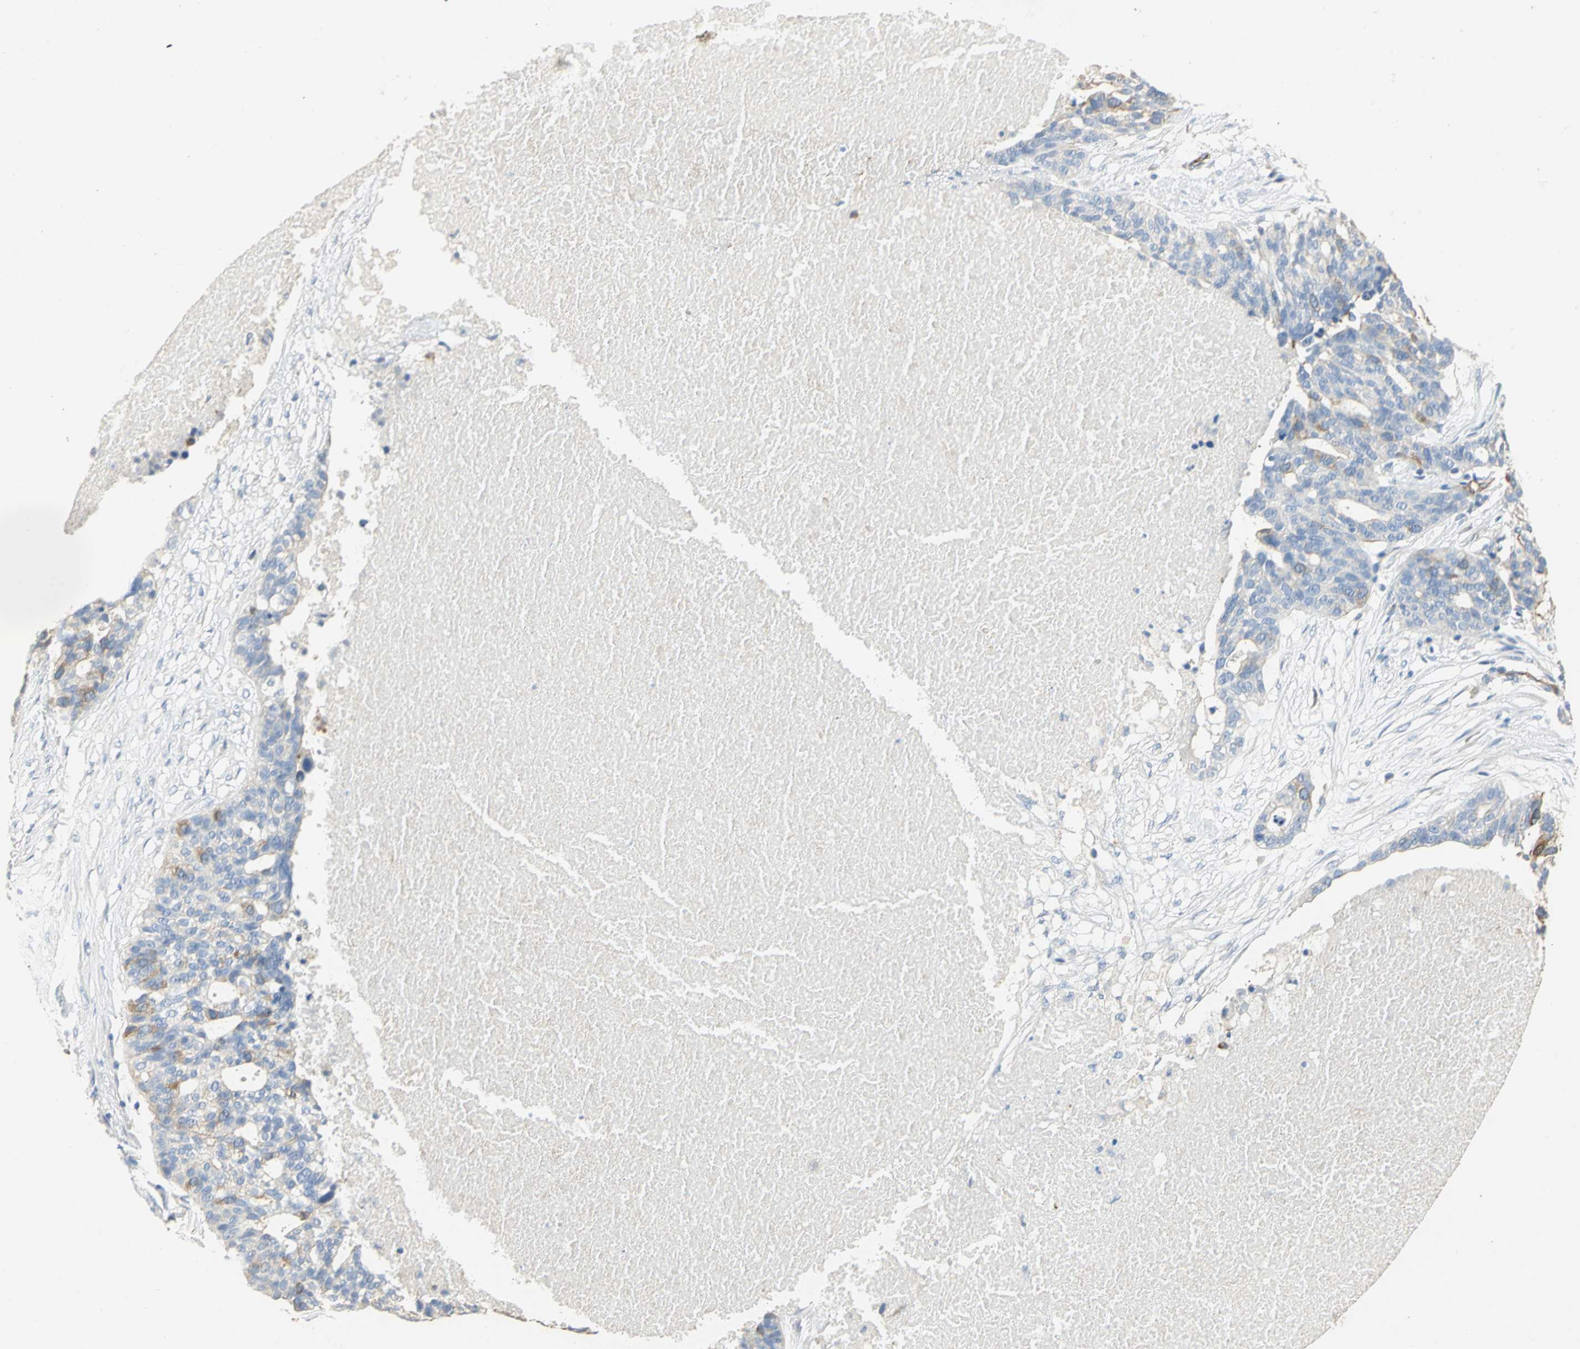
{"staining": {"intensity": "moderate", "quantity": "<25%", "location": "cytoplasmic/membranous"}, "tissue": "ovarian cancer", "cell_type": "Tumor cells", "image_type": "cancer", "snomed": [{"axis": "morphology", "description": "Cystadenocarcinoma, serous, NOS"}, {"axis": "topography", "description": "Ovary"}], "caption": "The photomicrograph exhibits a brown stain indicating the presence of a protein in the cytoplasmic/membranous of tumor cells in ovarian cancer (serous cystadenocarcinoma).", "gene": "DLGAP5", "patient": {"sex": "female", "age": 59}}